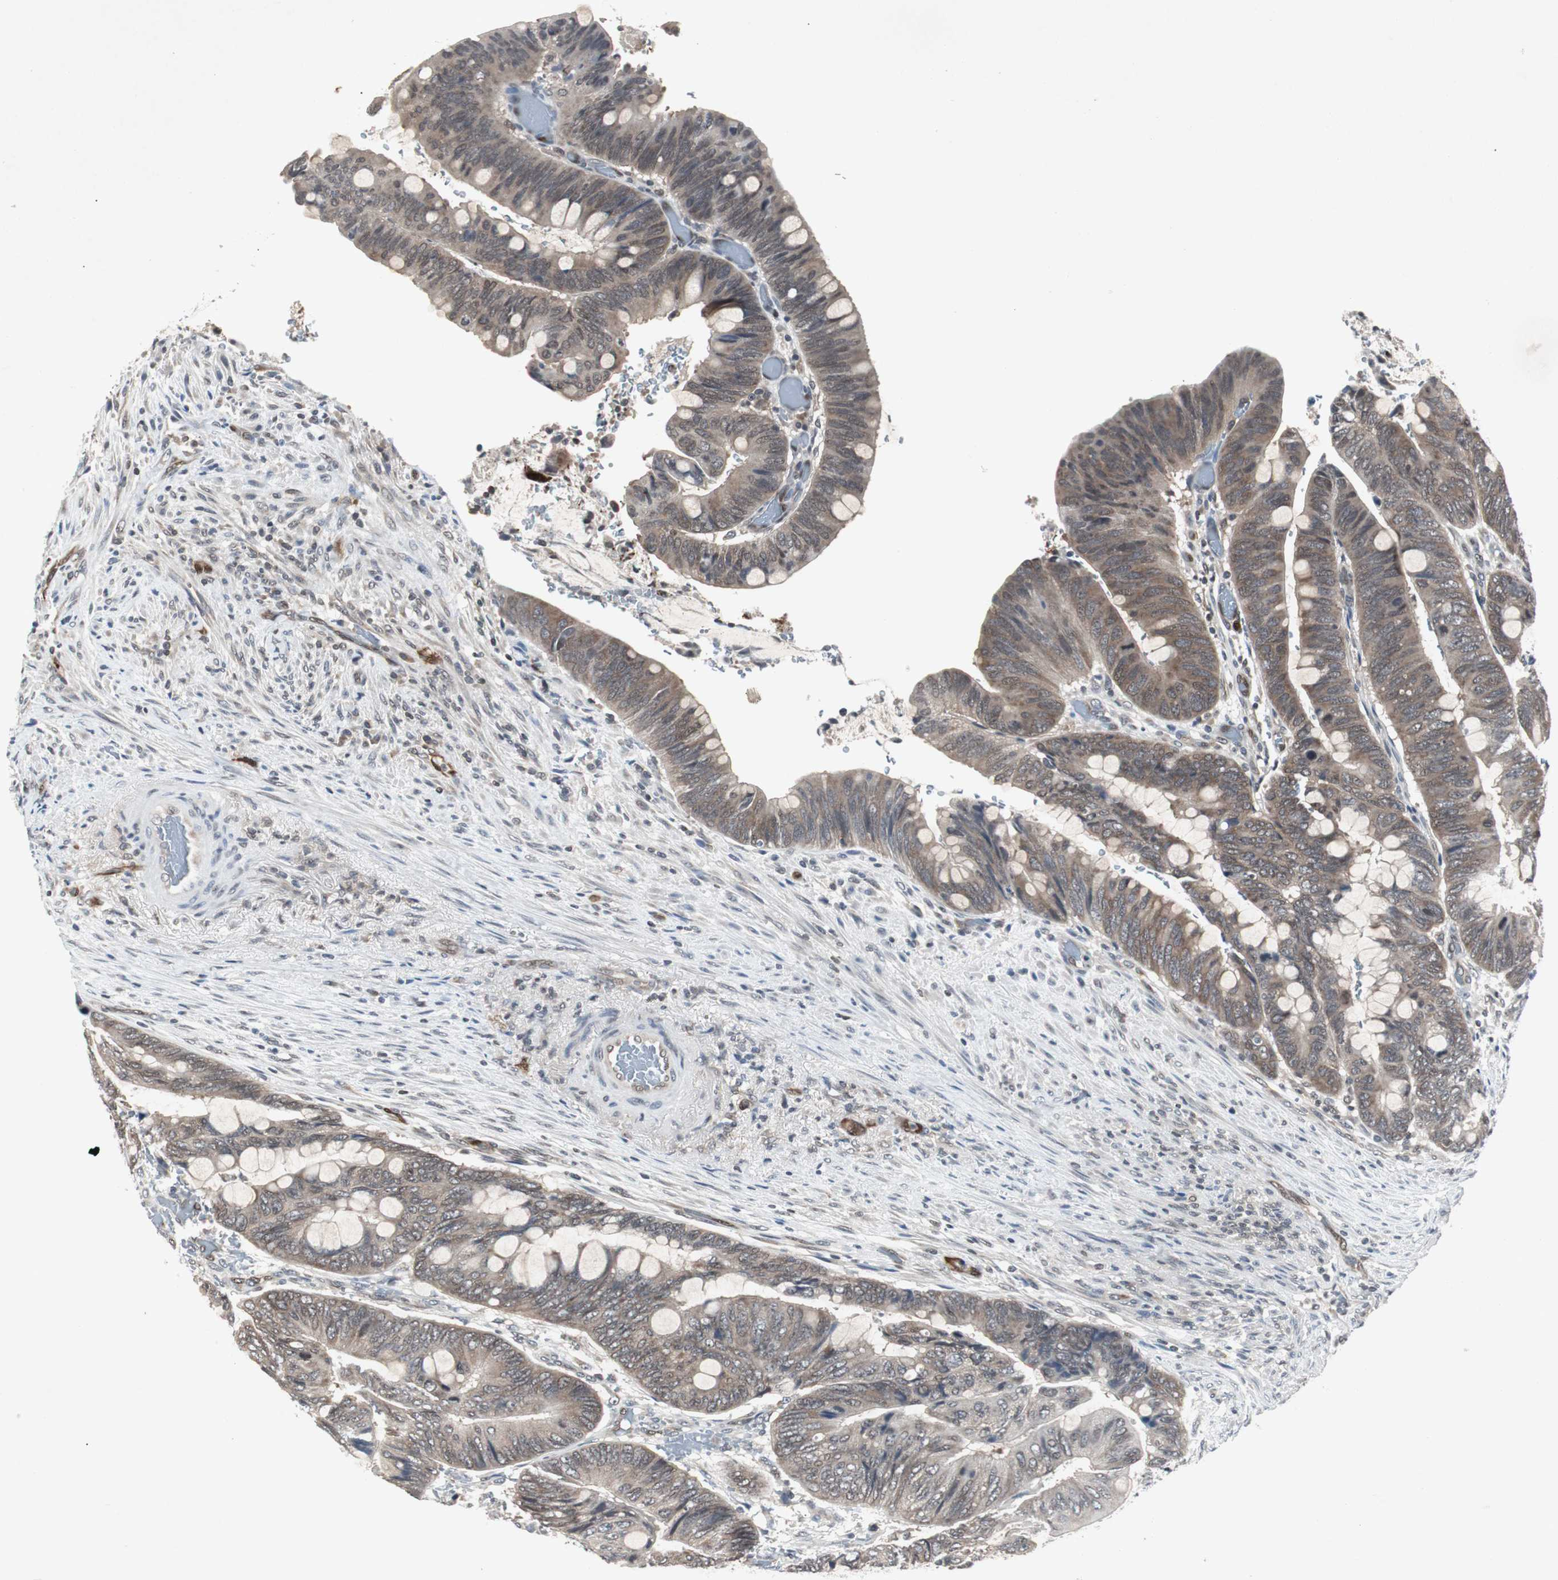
{"staining": {"intensity": "moderate", "quantity": ">75%", "location": "cytoplasmic/membranous"}, "tissue": "colorectal cancer", "cell_type": "Tumor cells", "image_type": "cancer", "snomed": [{"axis": "morphology", "description": "Normal tissue, NOS"}, {"axis": "morphology", "description": "Adenocarcinoma, NOS"}, {"axis": "topography", "description": "Rectum"}, {"axis": "topography", "description": "Peripheral nerve tissue"}], "caption": "High-power microscopy captured an immunohistochemistry (IHC) micrograph of colorectal adenocarcinoma, revealing moderate cytoplasmic/membranous expression in approximately >75% of tumor cells. The protein of interest is shown in brown color, while the nuclei are stained blue.", "gene": "SMAD1", "patient": {"sex": "male", "age": 92}}